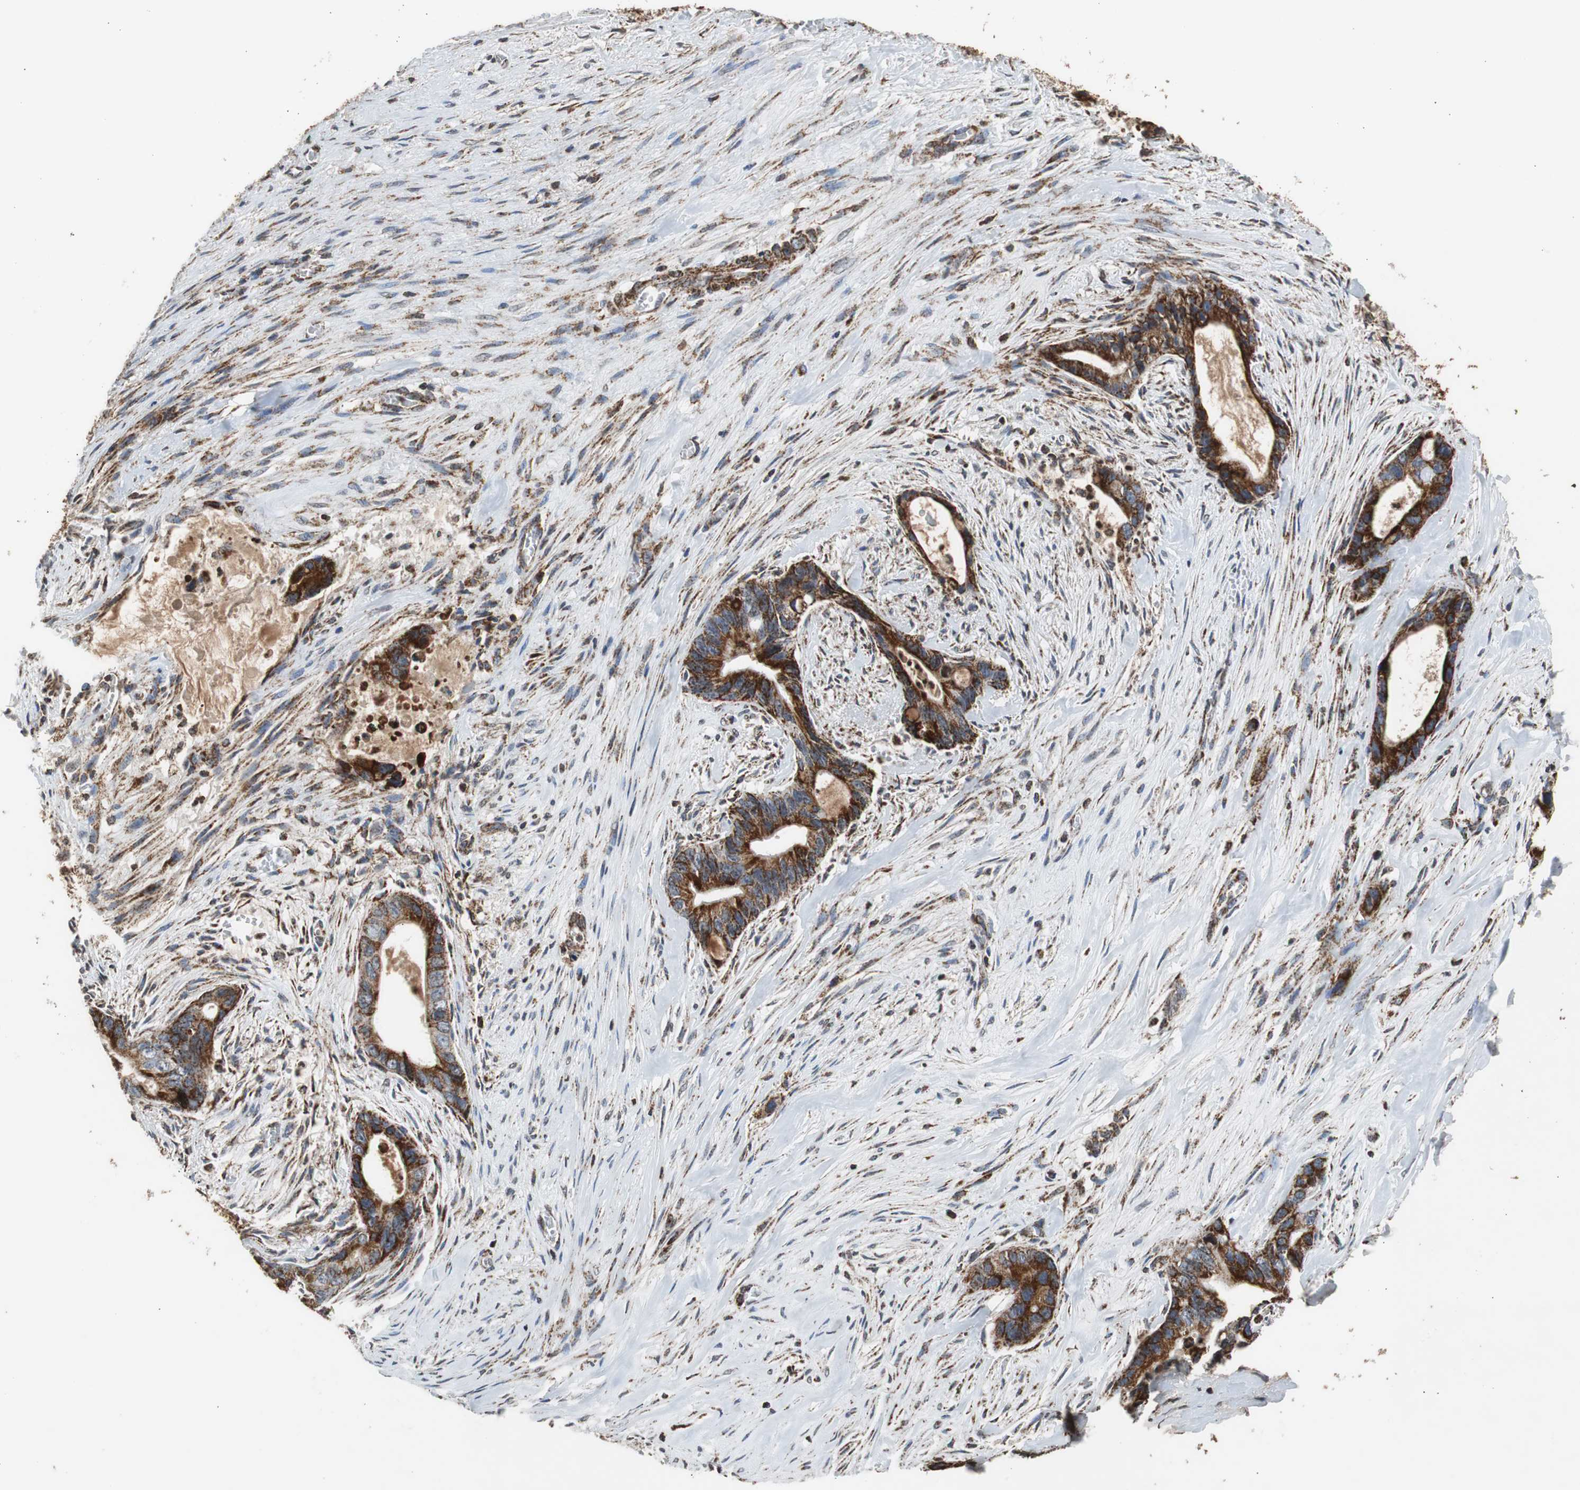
{"staining": {"intensity": "strong", "quantity": ">75%", "location": "cytoplasmic/membranous"}, "tissue": "liver cancer", "cell_type": "Tumor cells", "image_type": "cancer", "snomed": [{"axis": "morphology", "description": "Cholangiocarcinoma"}, {"axis": "topography", "description": "Liver"}], "caption": "This micrograph exhibits IHC staining of human liver cholangiocarcinoma, with high strong cytoplasmic/membranous expression in approximately >75% of tumor cells.", "gene": "HSPA9", "patient": {"sex": "female", "age": 55}}